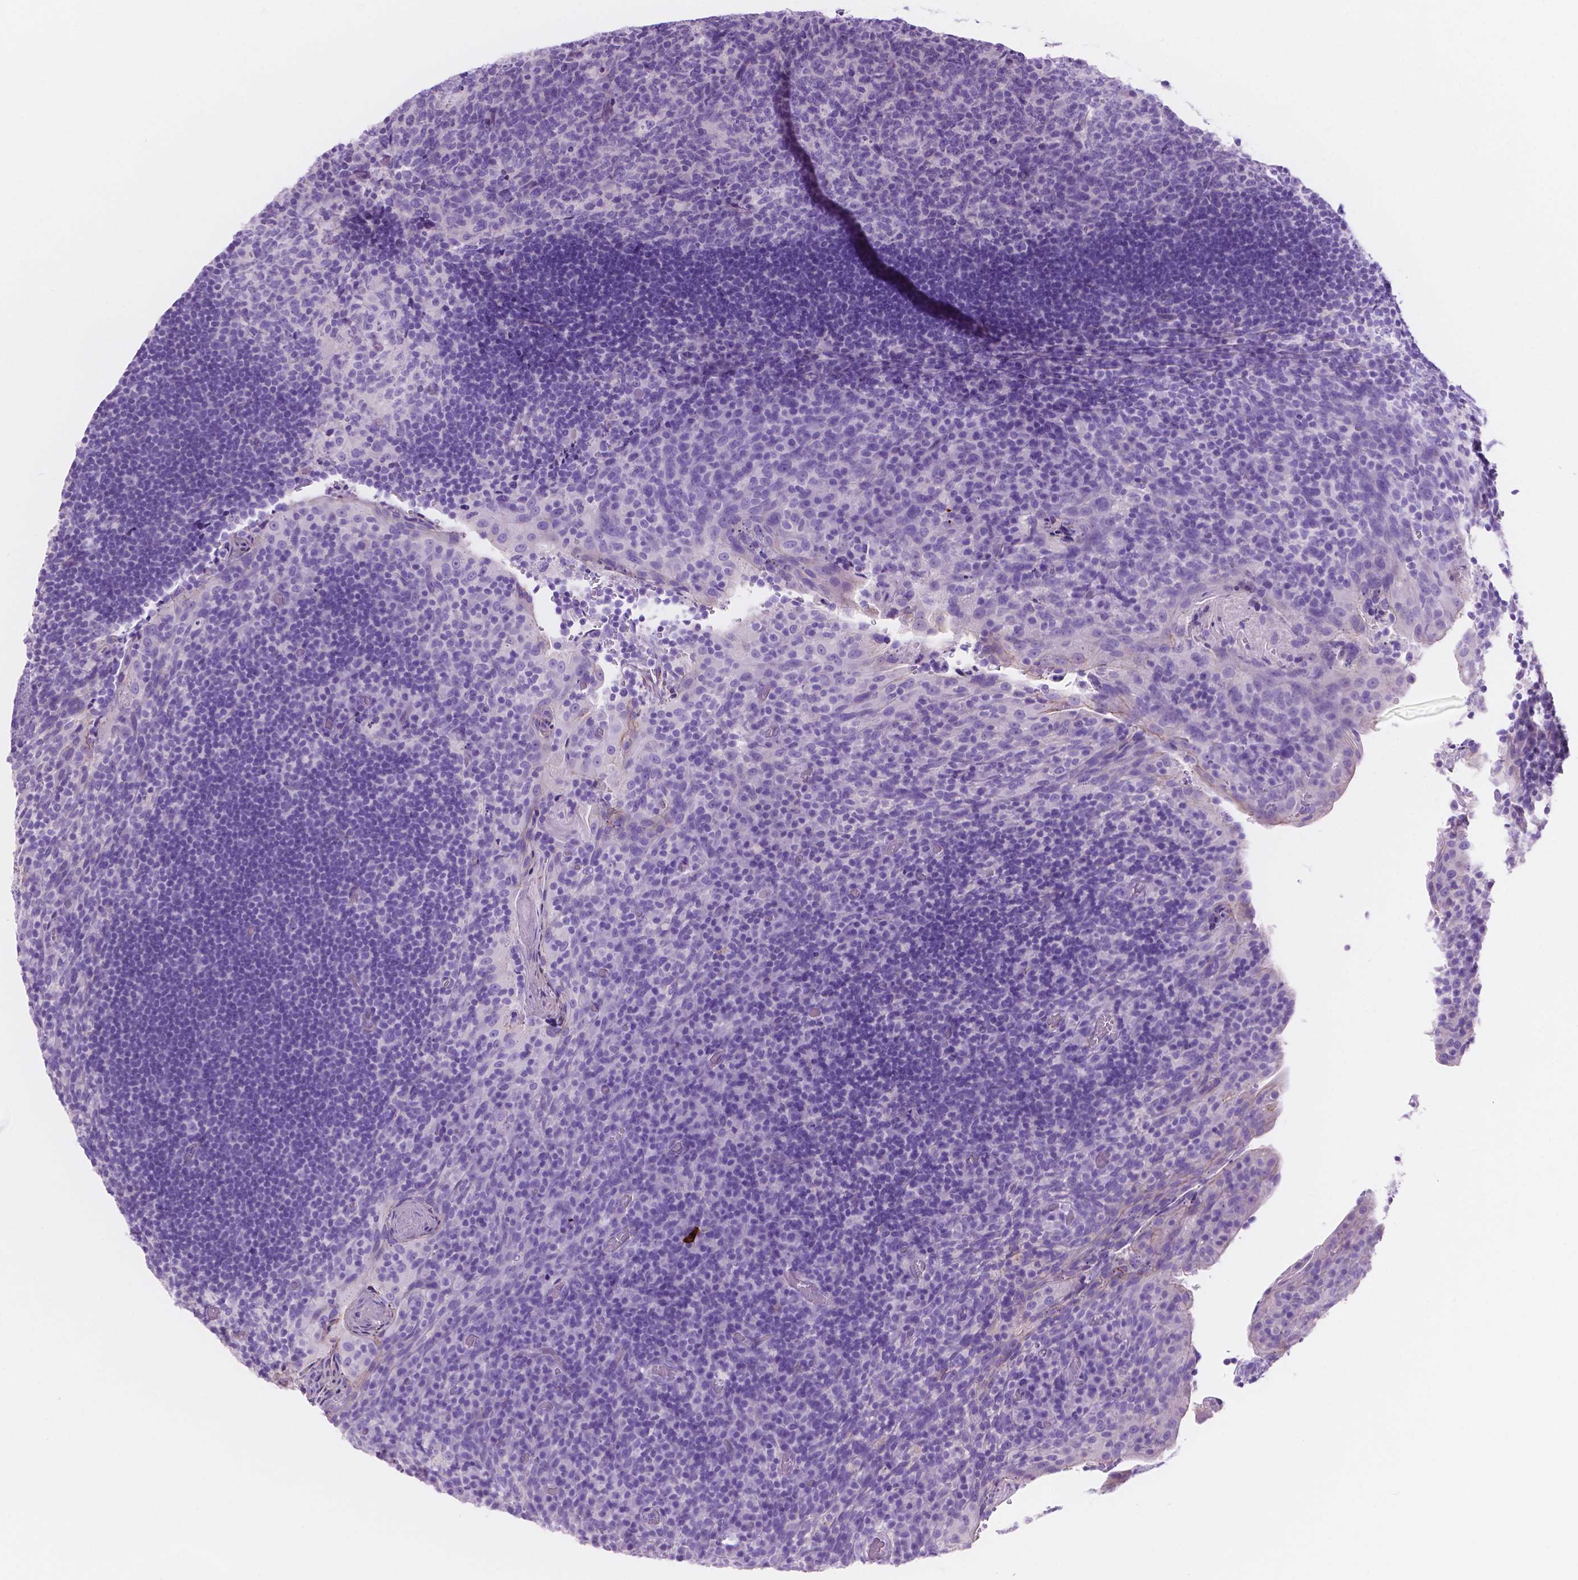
{"staining": {"intensity": "negative", "quantity": "none", "location": "none"}, "tissue": "tonsil", "cell_type": "Germinal center cells", "image_type": "normal", "snomed": [{"axis": "morphology", "description": "Normal tissue, NOS"}, {"axis": "topography", "description": "Tonsil"}], "caption": "Immunohistochemical staining of benign human tonsil exhibits no significant expression in germinal center cells. (Brightfield microscopy of DAB (3,3'-diaminobenzidine) IHC at high magnification).", "gene": "IGFN1", "patient": {"sex": "male", "age": 17}}